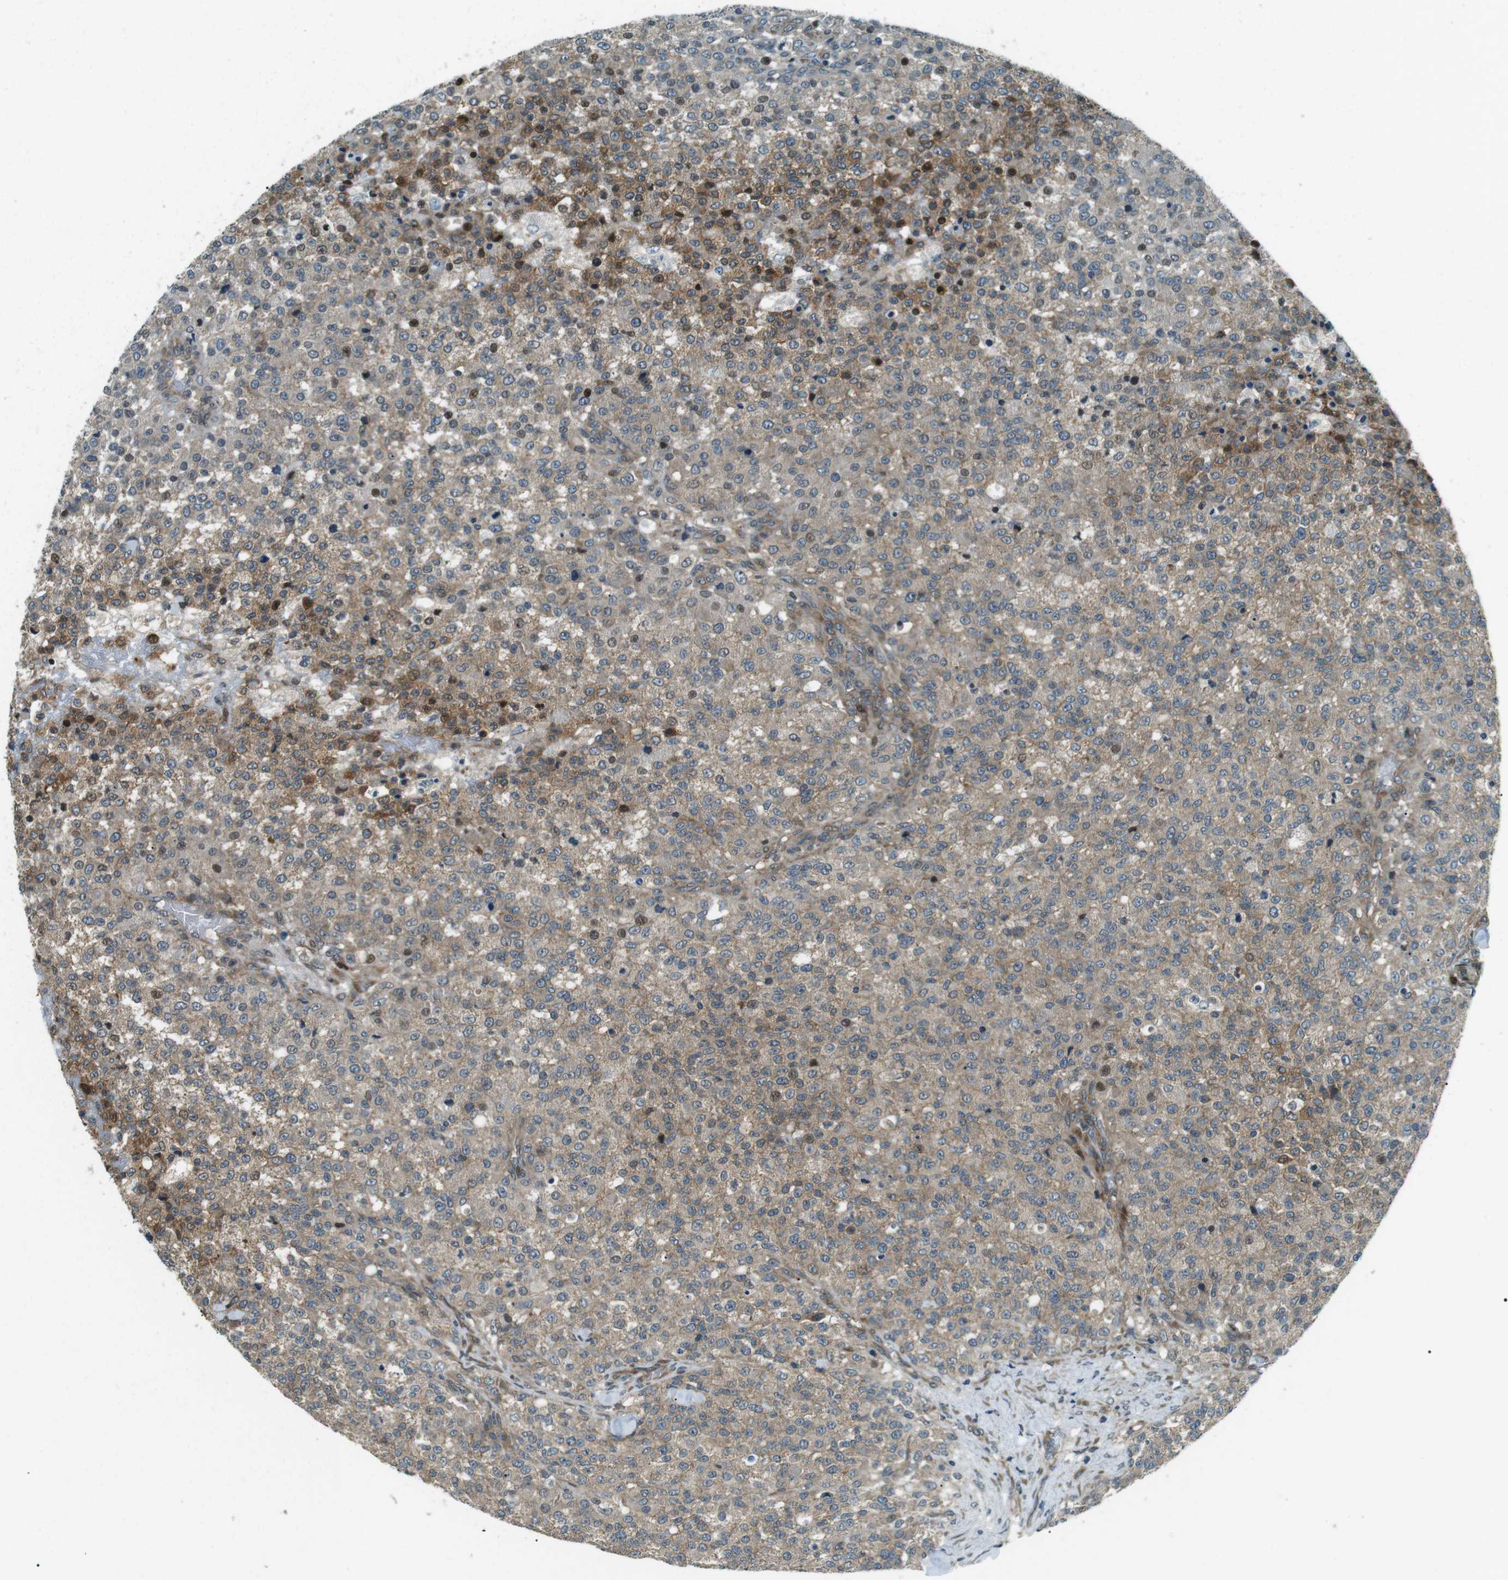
{"staining": {"intensity": "moderate", "quantity": "25%-75%", "location": "cytoplasmic/membranous,nuclear"}, "tissue": "testis cancer", "cell_type": "Tumor cells", "image_type": "cancer", "snomed": [{"axis": "morphology", "description": "Seminoma, NOS"}, {"axis": "topography", "description": "Testis"}], "caption": "Human seminoma (testis) stained with a brown dye demonstrates moderate cytoplasmic/membranous and nuclear positive positivity in approximately 25%-75% of tumor cells.", "gene": "TMEM74", "patient": {"sex": "male", "age": 59}}